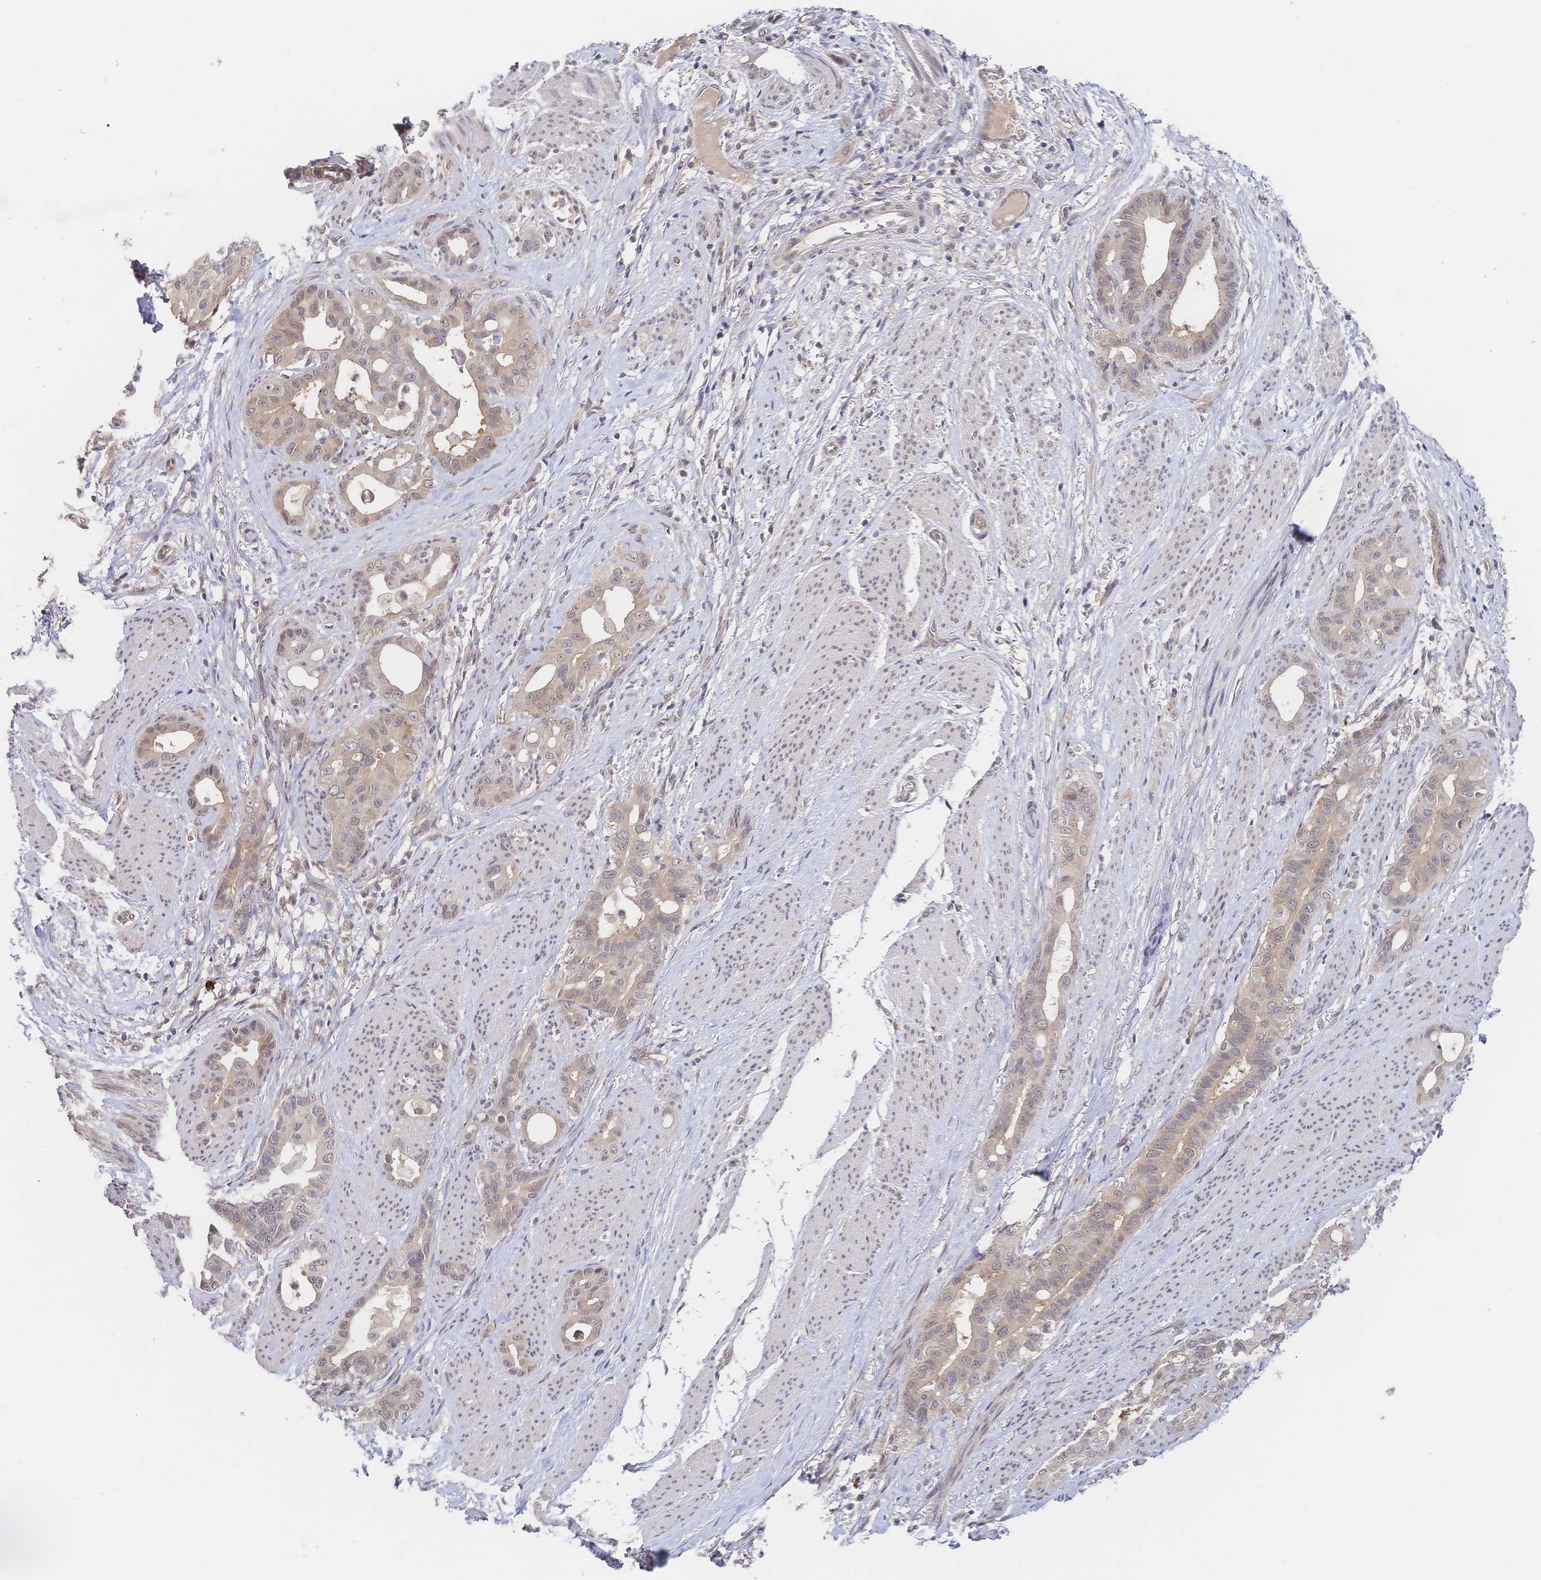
{"staining": {"intensity": "weak", "quantity": "25%-75%", "location": "cytoplasmic/membranous"}, "tissue": "stomach cancer", "cell_type": "Tumor cells", "image_type": "cancer", "snomed": [{"axis": "morphology", "description": "Normal tissue, NOS"}, {"axis": "morphology", "description": "Adenocarcinoma, NOS"}, {"axis": "topography", "description": "Esophagus"}, {"axis": "topography", "description": "Stomach, upper"}], "caption": "This is an image of immunohistochemistry staining of stomach adenocarcinoma, which shows weak expression in the cytoplasmic/membranous of tumor cells.", "gene": "LMO4", "patient": {"sex": "male", "age": 62}}